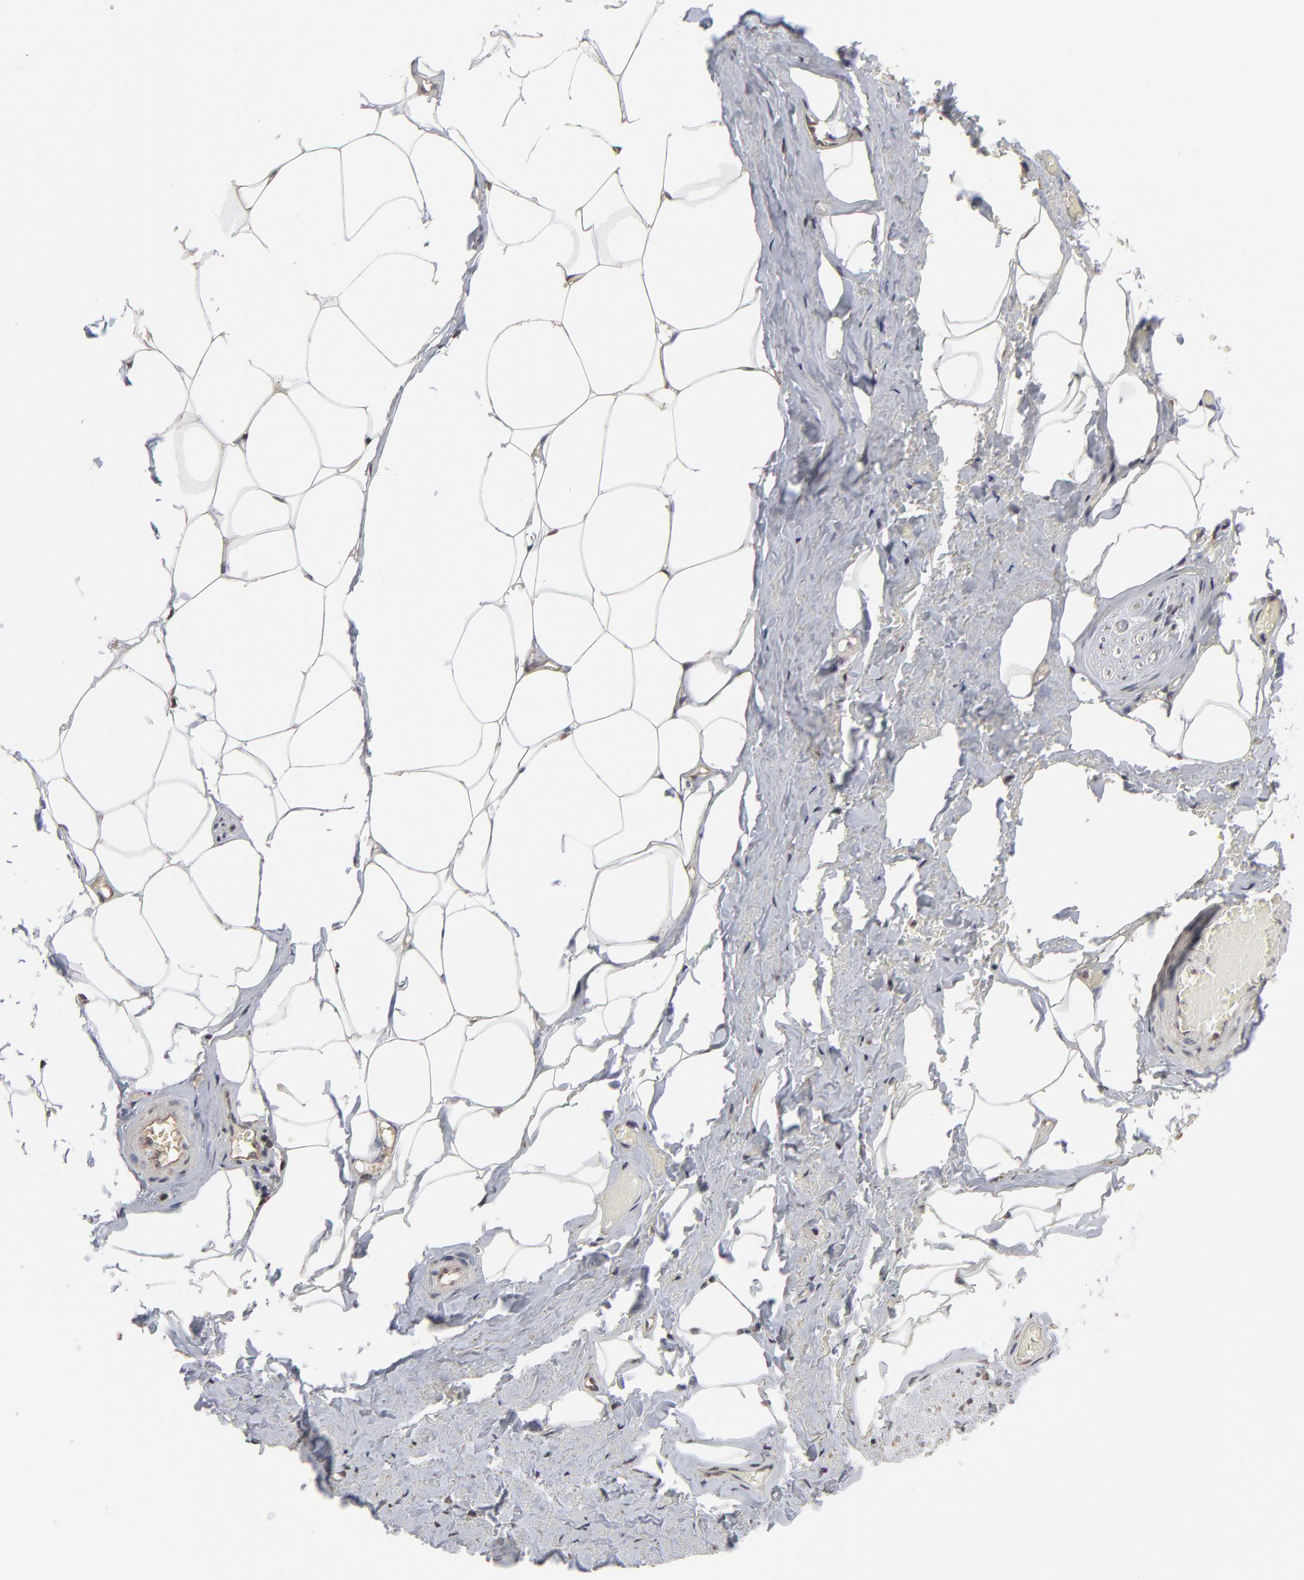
{"staining": {"intensity": "moderate", "quantity": ">75%", "location": "nuclear"}, "tissue": "adipose tissue", "cell_type": "Adipocytes", "image_type": "normal", "snomed": [{"axis": "morphology", "description": "Normal tissue, NOS"}, {"axis": "topography", "description": "Soft tissue"}, {"axis": "topography", "description": "Peripheral nerve tissue"}], "caption": "Protein expression analysis of unremarkable adipose tissue displays moderate nuclear expression in about >75% of adipocytes. The protein is shown in brown color, while the nuclei are stained blue.", "gene": "CHM", "patient": {"sex": "female", "age": 68}}